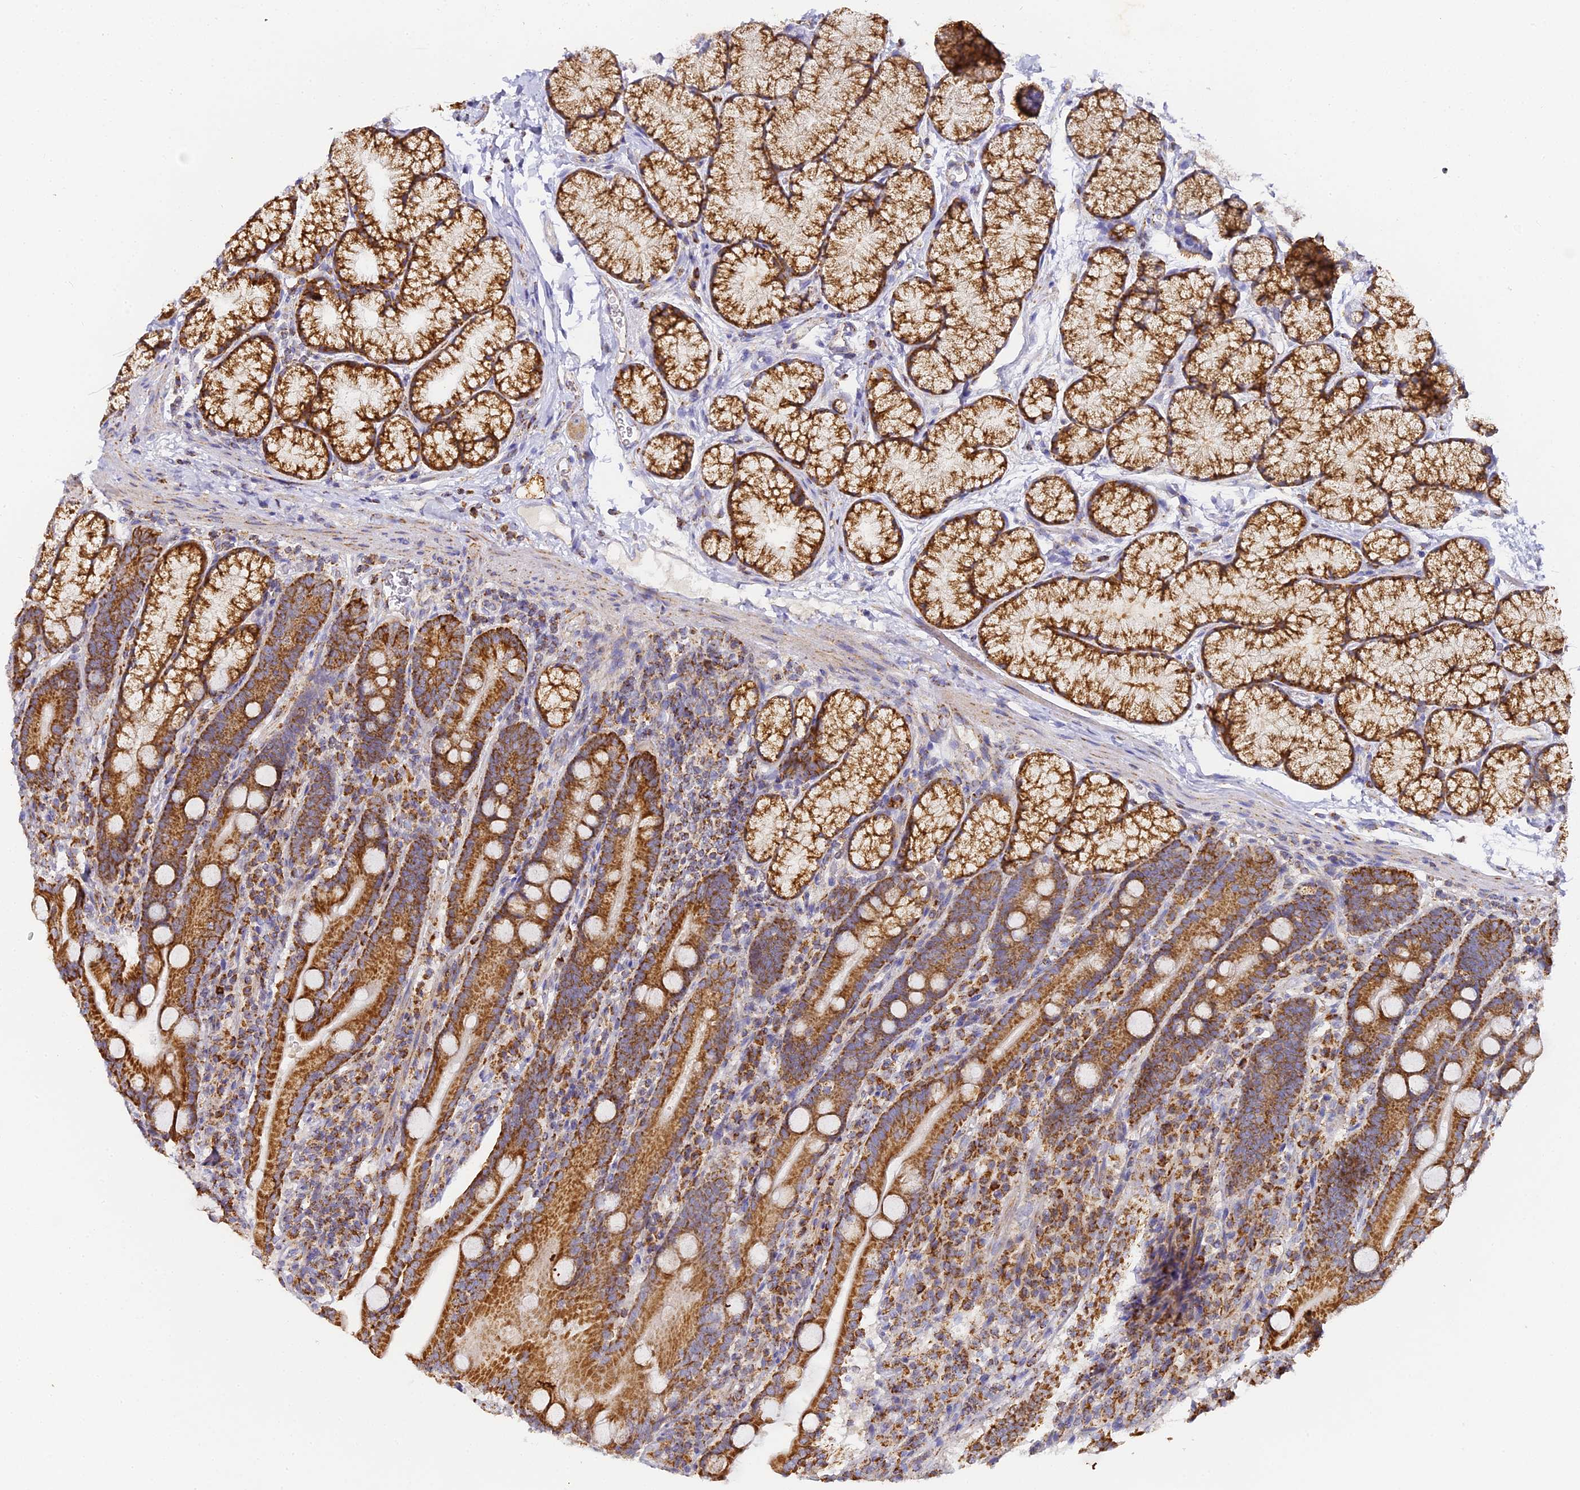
{"staining": {"intensity": "strong", "quantity": "25%-75%", "location": "cytoplasmic/membranous"}, "tissue": "duodenum", "cell_type": "Glandular cells", "image_type": "normal", "snomed": [{"axis": "morphology", "description": "Normal tissue, NOS"}, {"axis": "topography", "description": "Duodenum"}], "caption": "Duodenum was stained to show a protein in brown. There is high levels of strong cytoplasmic/membranous expression in approximately 25%-75% of glandular cells. The protein of interest is shown in brown color, while the nuclei are stained blue.", "gene": "DONSON", "patient": {"sex": "male", "age": 35}}